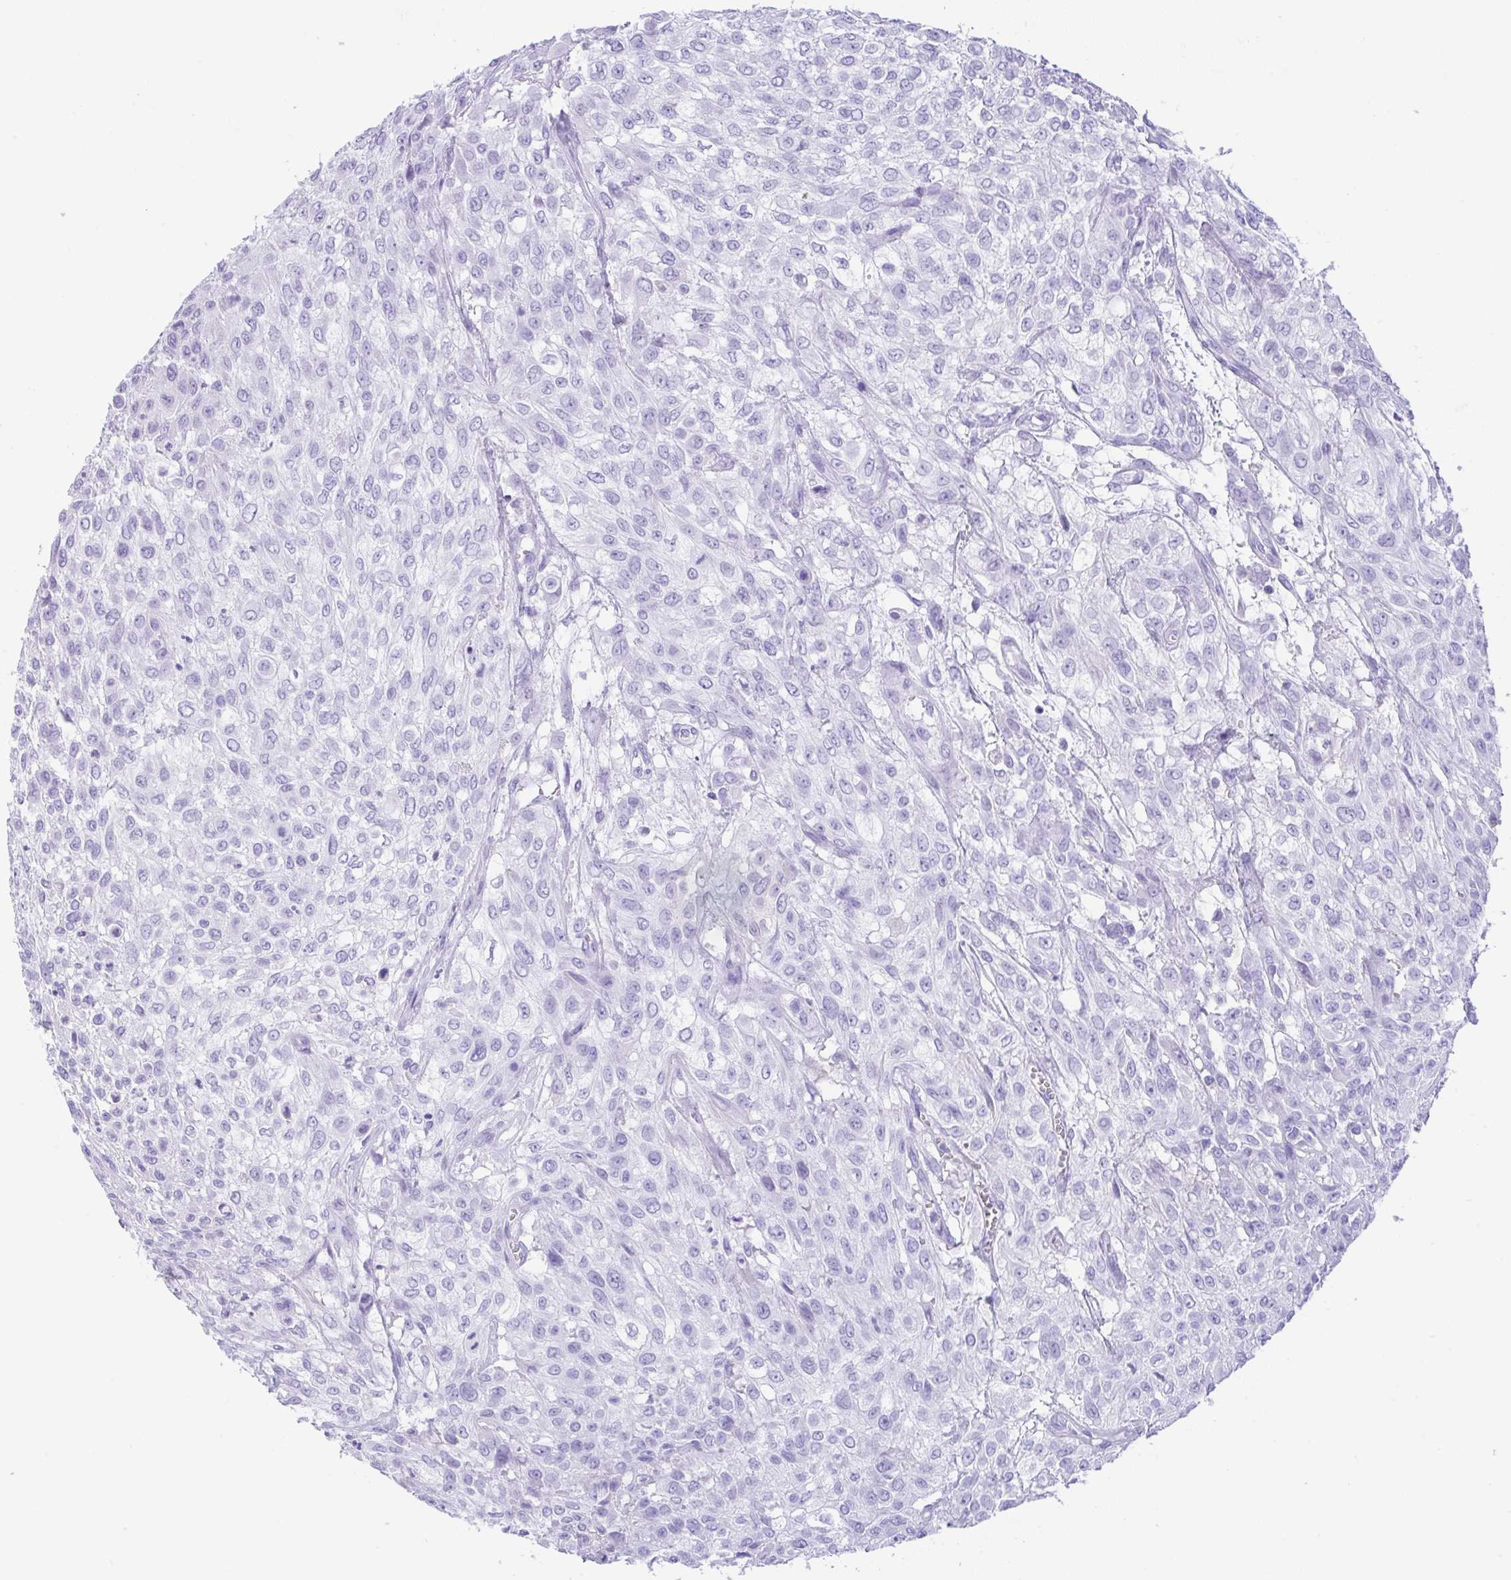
{"staining": {"intensity": "negative", "quantity": "none", "location": "none"}, "tissue": "urothelial cancer", "cell_type": "Tumor cells", "image_type": "cancer", "snomed": [{"axis": "morphology", "description": "Urothelial carcinoma, High grade"}, {"axis": "topography", "description": "Urinary bladder"}], "caption": "There is no significant positivity in tumor cells of urothelial carcinoma (high-grade). The staining was performed using DAB (3,3'-diaminobenzidine) to visualize the protein expression in brown, while the nuclei were stained in blue with hematoxylin (Magnification: 20x).", "gene": "CPA1", "patient": {"sex": "male", "age": 57}}